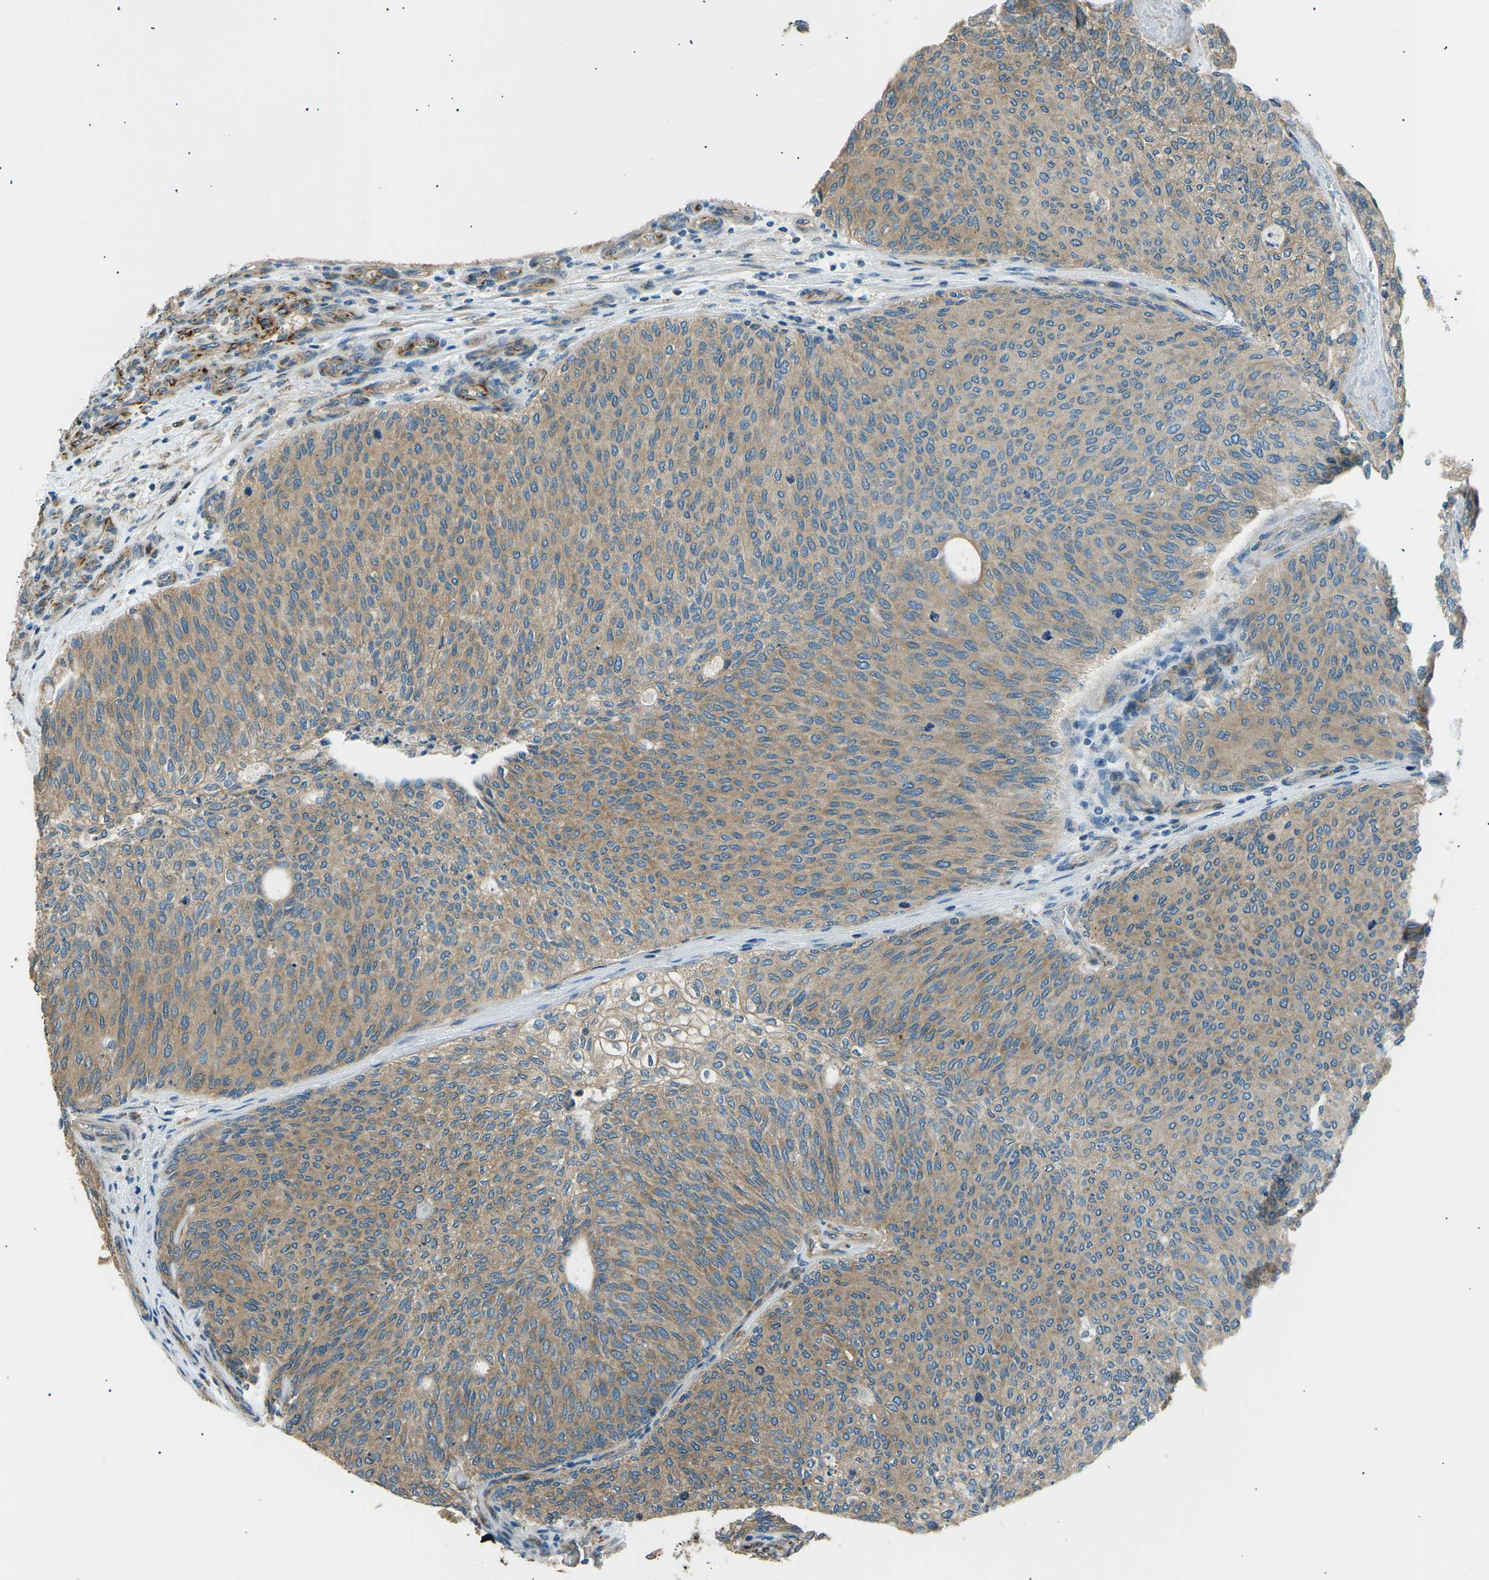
{"staining": {"intensity": "moderate", "quantity": ">75%", "location": "cytoplasmic/membranous"}, "tissue": "urothelial cancer", "cell_type": "Tumor cells", "image_type": "cancer", "snomed": [{"axis": "morphology", "description": "Urothelial carcinoma, Low grade"}, {"axis": "topography", "description": "Urinary bladder"}], "caption": "Immunohistochemical staining of human urothelial carcinoma (low-grade) displays moderate cytoplasmic/membranous protein staining in approximately >75% of tumor cells. Using DAB (3,3'-diaminobenzidine) (brown) and hematoxylin (blue) stains, captured at high magnification using brightfield microscopy.", "gene": "SLK", "patient": {"sex": "female", "age": 79}}